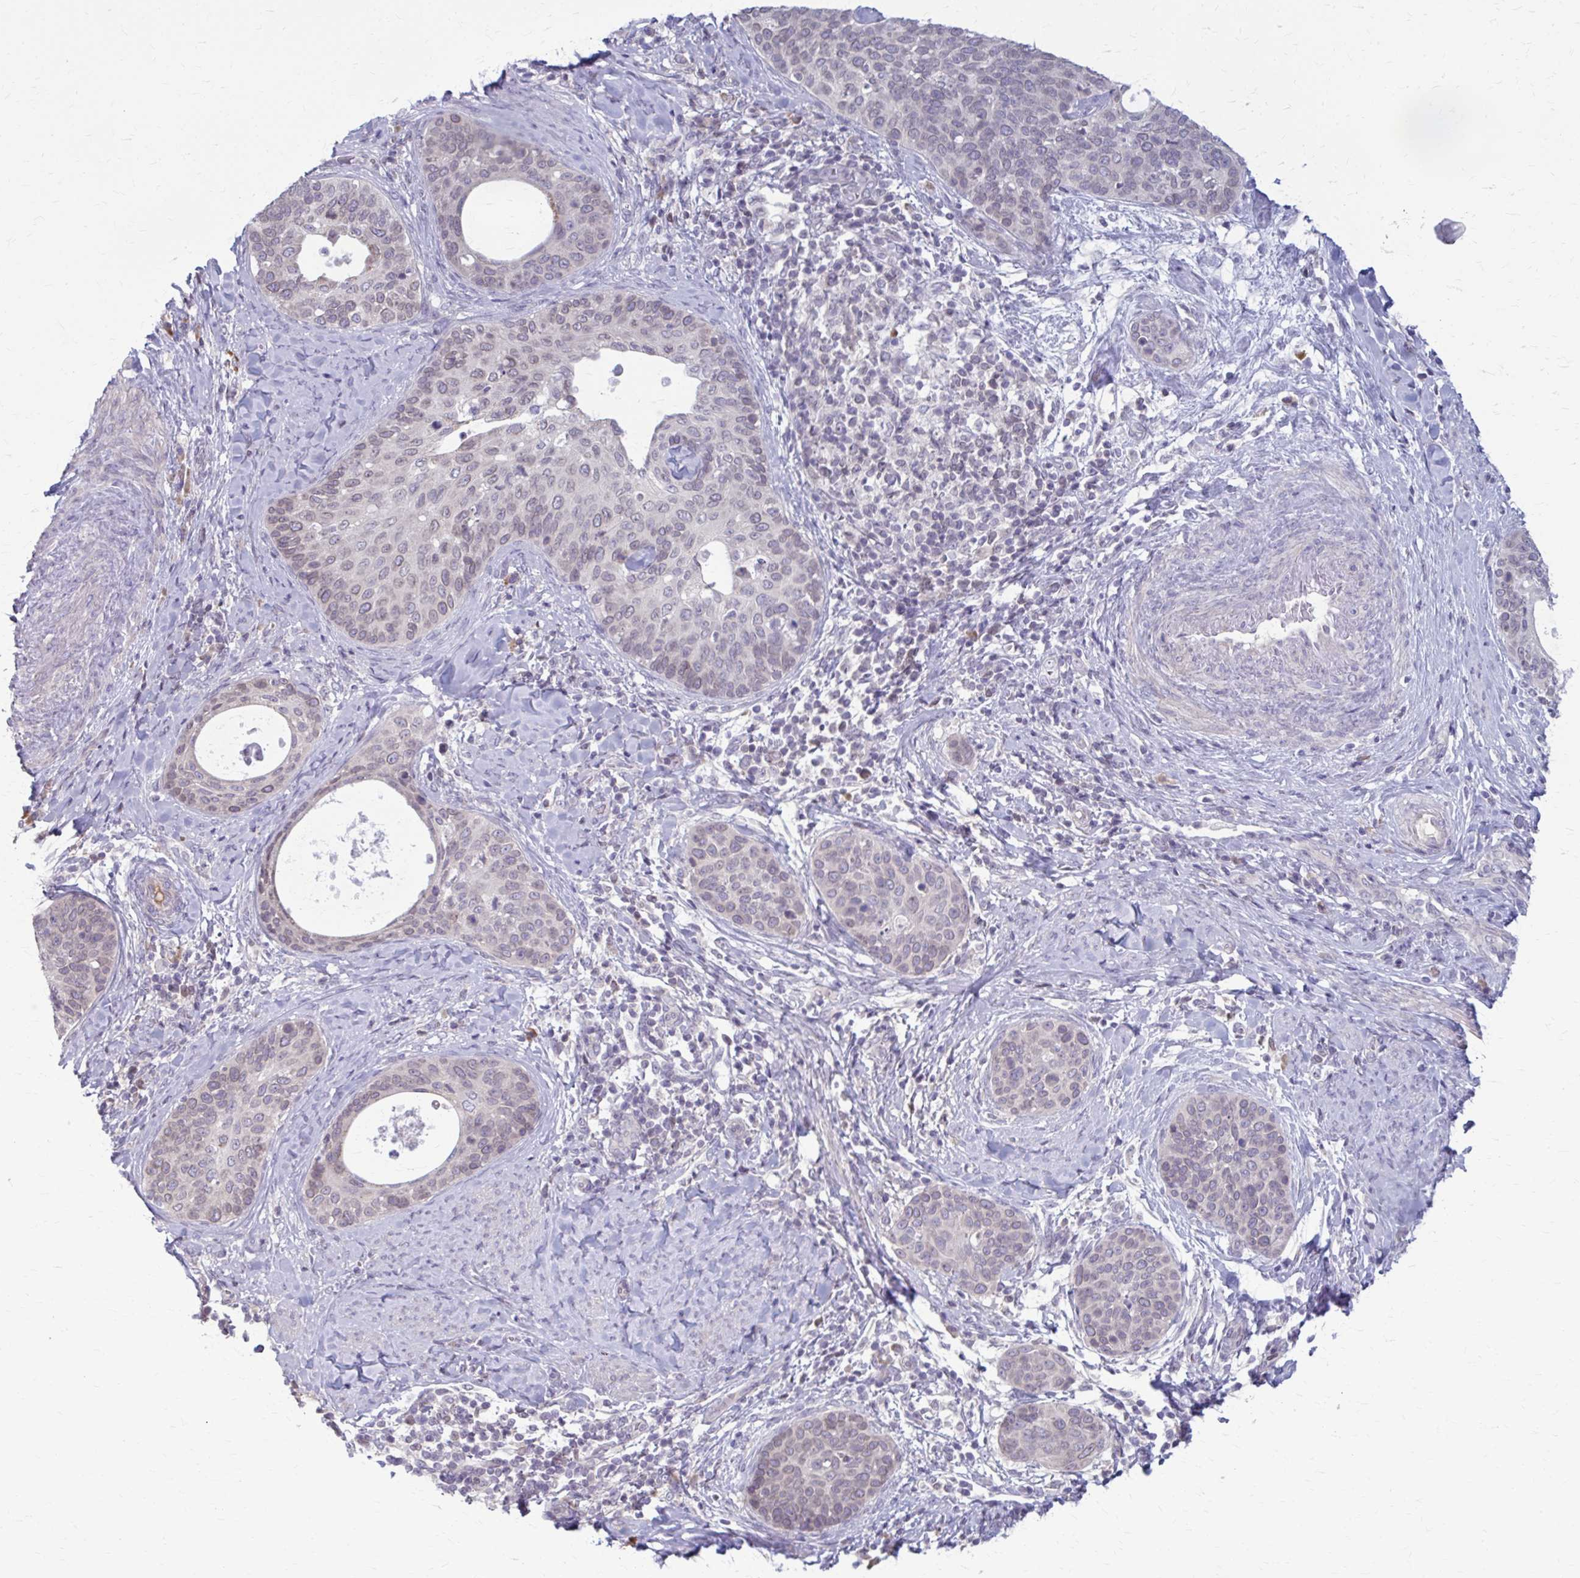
{"staining": {"intensity": "negative", "quantity": "none", "location": "none"}, "tissue": "cervical cancer", "cell_type": "Tumor cells", "image_type": "cancer", "snomed": [{"axis": "morphology", "description": "Squamous cell carcinoma, NOS"}, {"axis": "topography", "description": "Cervix"}], "caption": "The immunohistochemistry (IHC) micrograph has no significant positivity in tumor cells of cervical cancer tissue. (DAB IHC with hematoxylin counter stain).", "gene": "MCRIP2", "patient": {"sex": "female", "age": 69}}